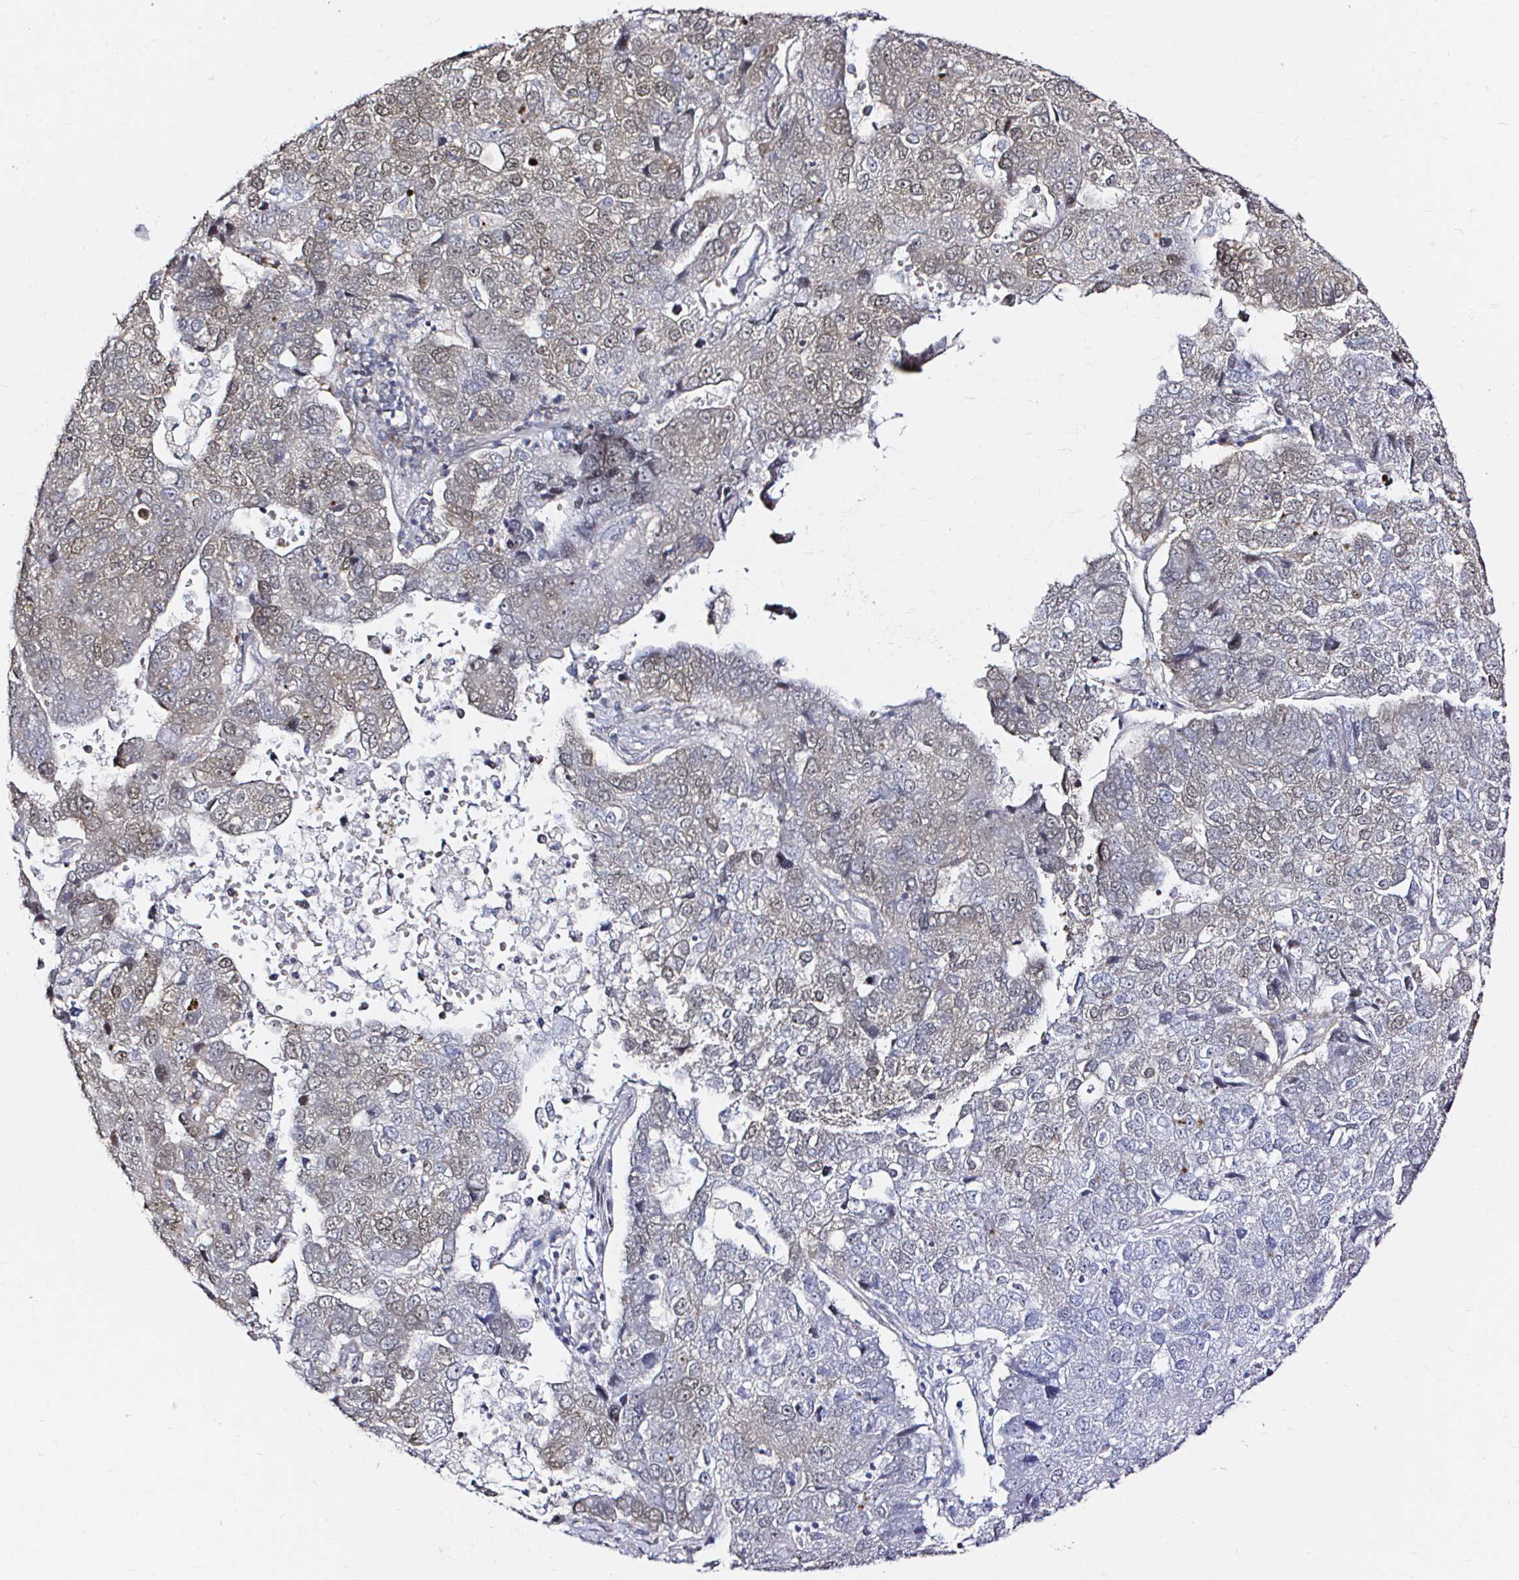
{"staining": {"intensity": "weak", "quantity": "<25%", "location": "nuclear"}, "tissue": "pancreatic cancer", "cell_type": "Tumor cells", "image_type": "cancer", "snomed": [{"axis": "morphology", "description": "Adenocarcinoma, NOS"}, {"axis": "topography", "description": "Pancreas"}], "caption": "This photomicrograph is of pancreatic cancer stained with immunohistochemistry (IHC) to label a protein in brown with the nuclei are counter-stained blue. There is no expression in tumor cells.", "gene": "SNRPC", "patient": {"sex": "female", "age": 61}}